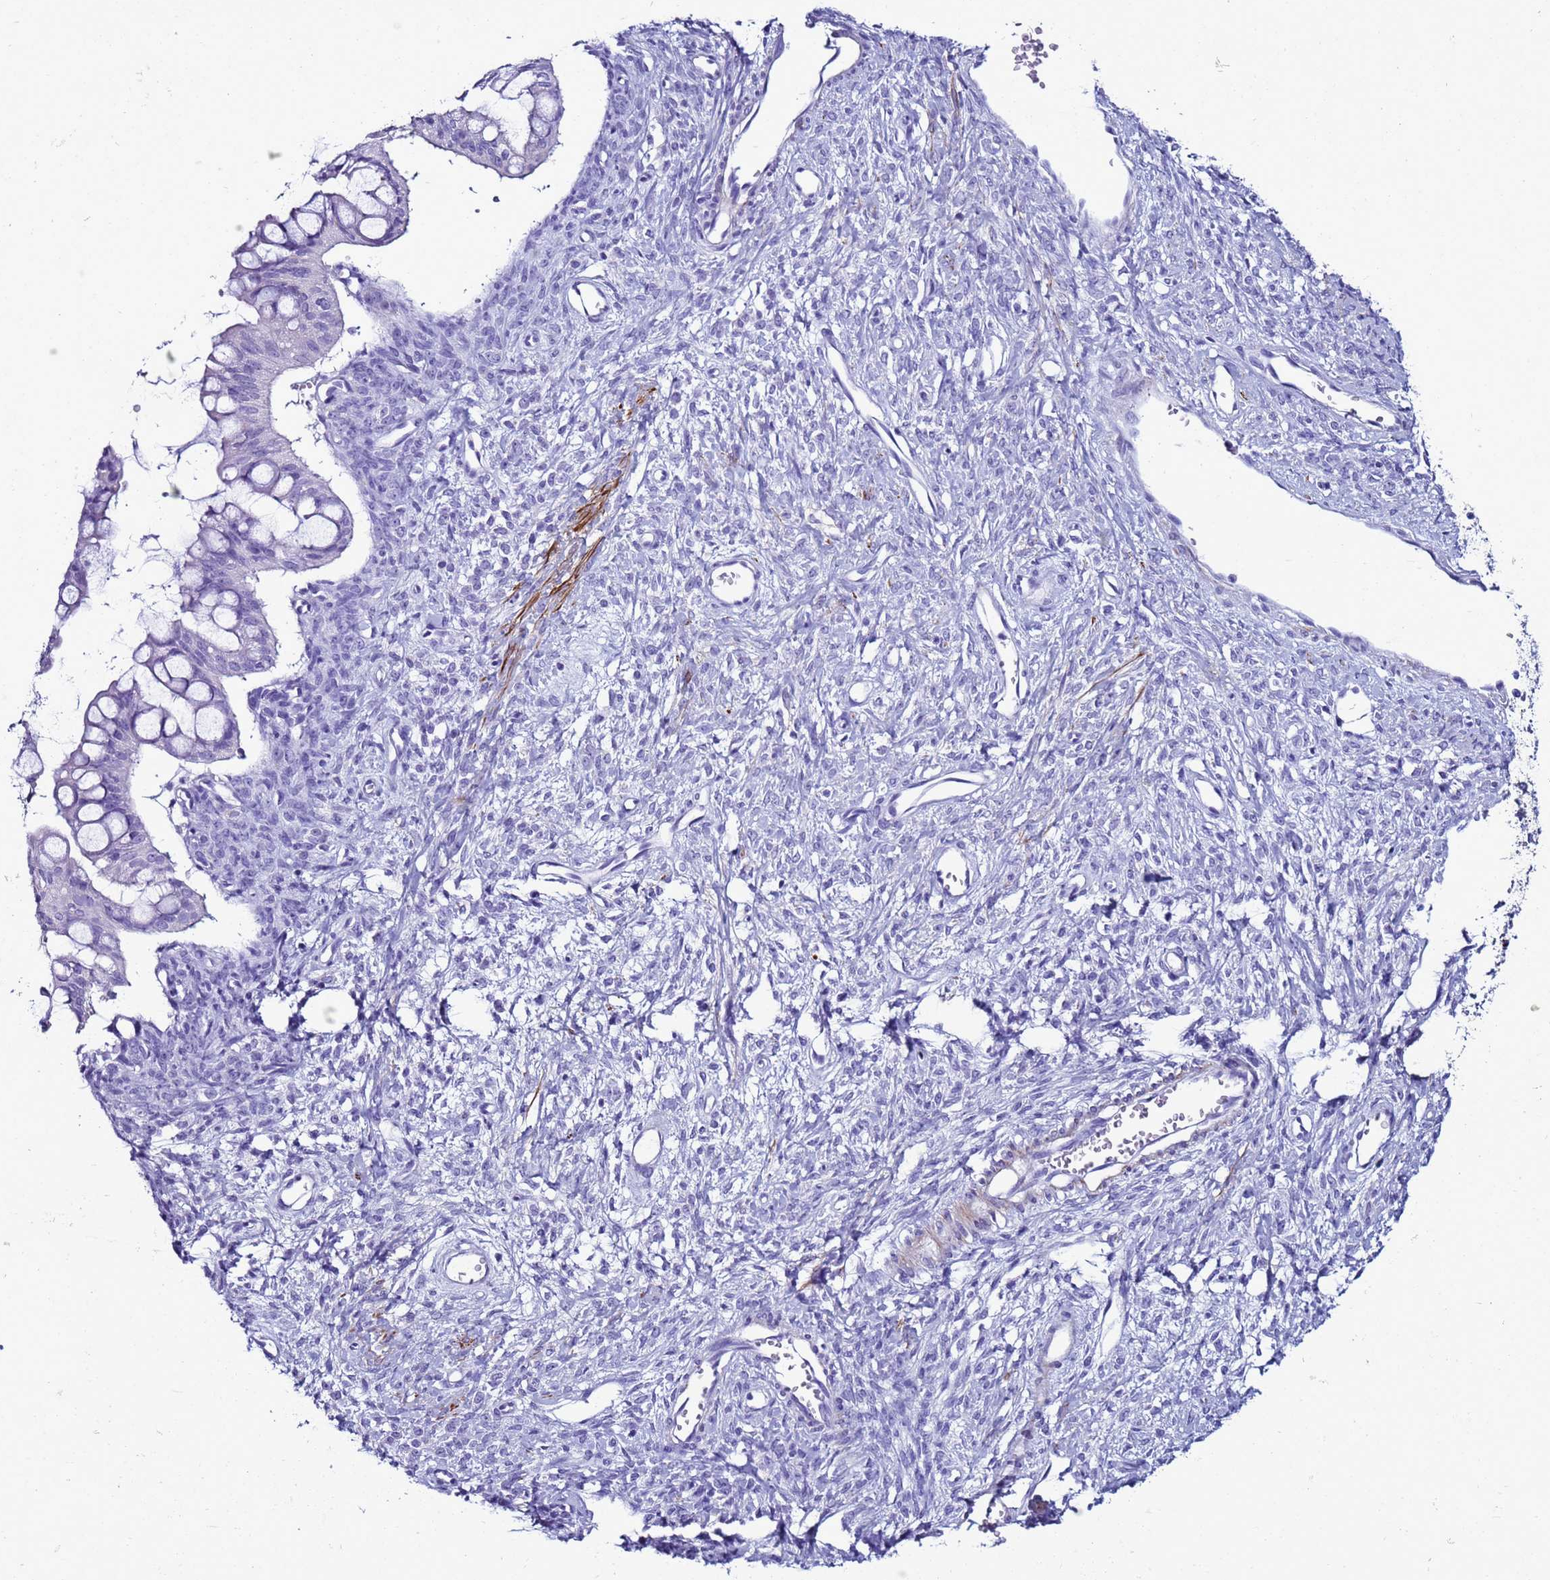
{"staining": {"intensity": "negative", "quantity": "none", "location": "none"}, "tissue": "ovarian cancer", "cell_type": "Tumor cells", "image_type": "cancer", "snomed": [{"axis": "morphology", "description": "Cystadenocarcinoma, mucinous, NOS"}, {"axis": "topography", "description": "Ovary"}], "caption": "There is no significant positivity in tumor cells of mucinous cystadenocarcinoma (ovarian).", "gene": "LCMT1", "patient": {"sex": "female", "age": 73}}